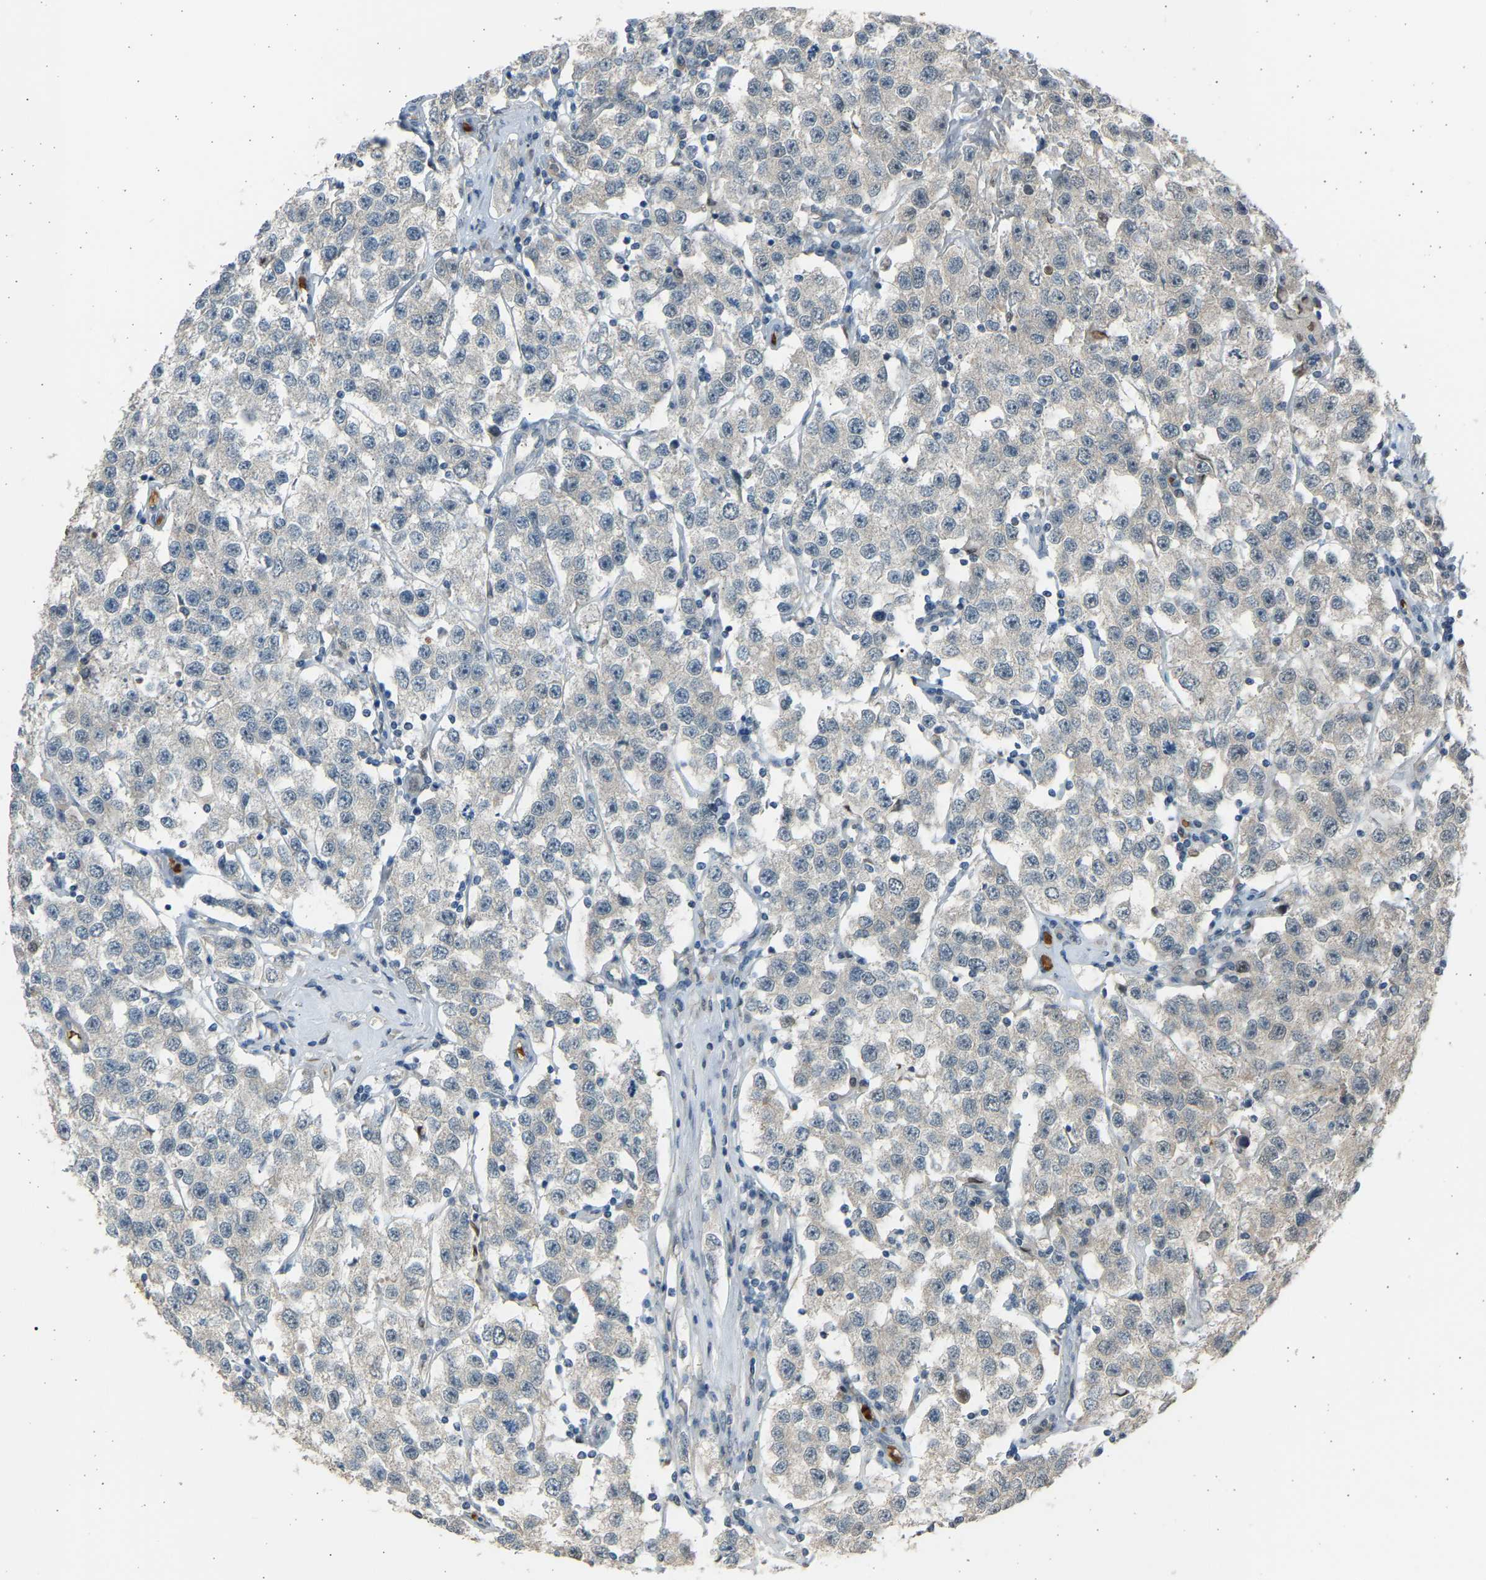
{"staining": {"intensity": "weak", "quantity": "25%-75%", "location": "cytoplasmic/membranous,nuclear"}, "tissue": "testis cancer", "cell_type": "Tumor cells", "image_type": "cancer", "snomed": [{"axis": "morphology", "description": "Seminoma, NOS"}, {"axis": "topography", "description": "Testis"}], "caption": "High-magnification brightfield microscopy of testis seminoma stained with DAB (brown) and counterstained with hematoxylin (blue). tumor cells exhibit weak cytoplasmic/membranous and nuclear positivity is seen in about25%-75% of cells.", "gene": "BIRC2", "patient": {"sex": "male", "age": 52}}